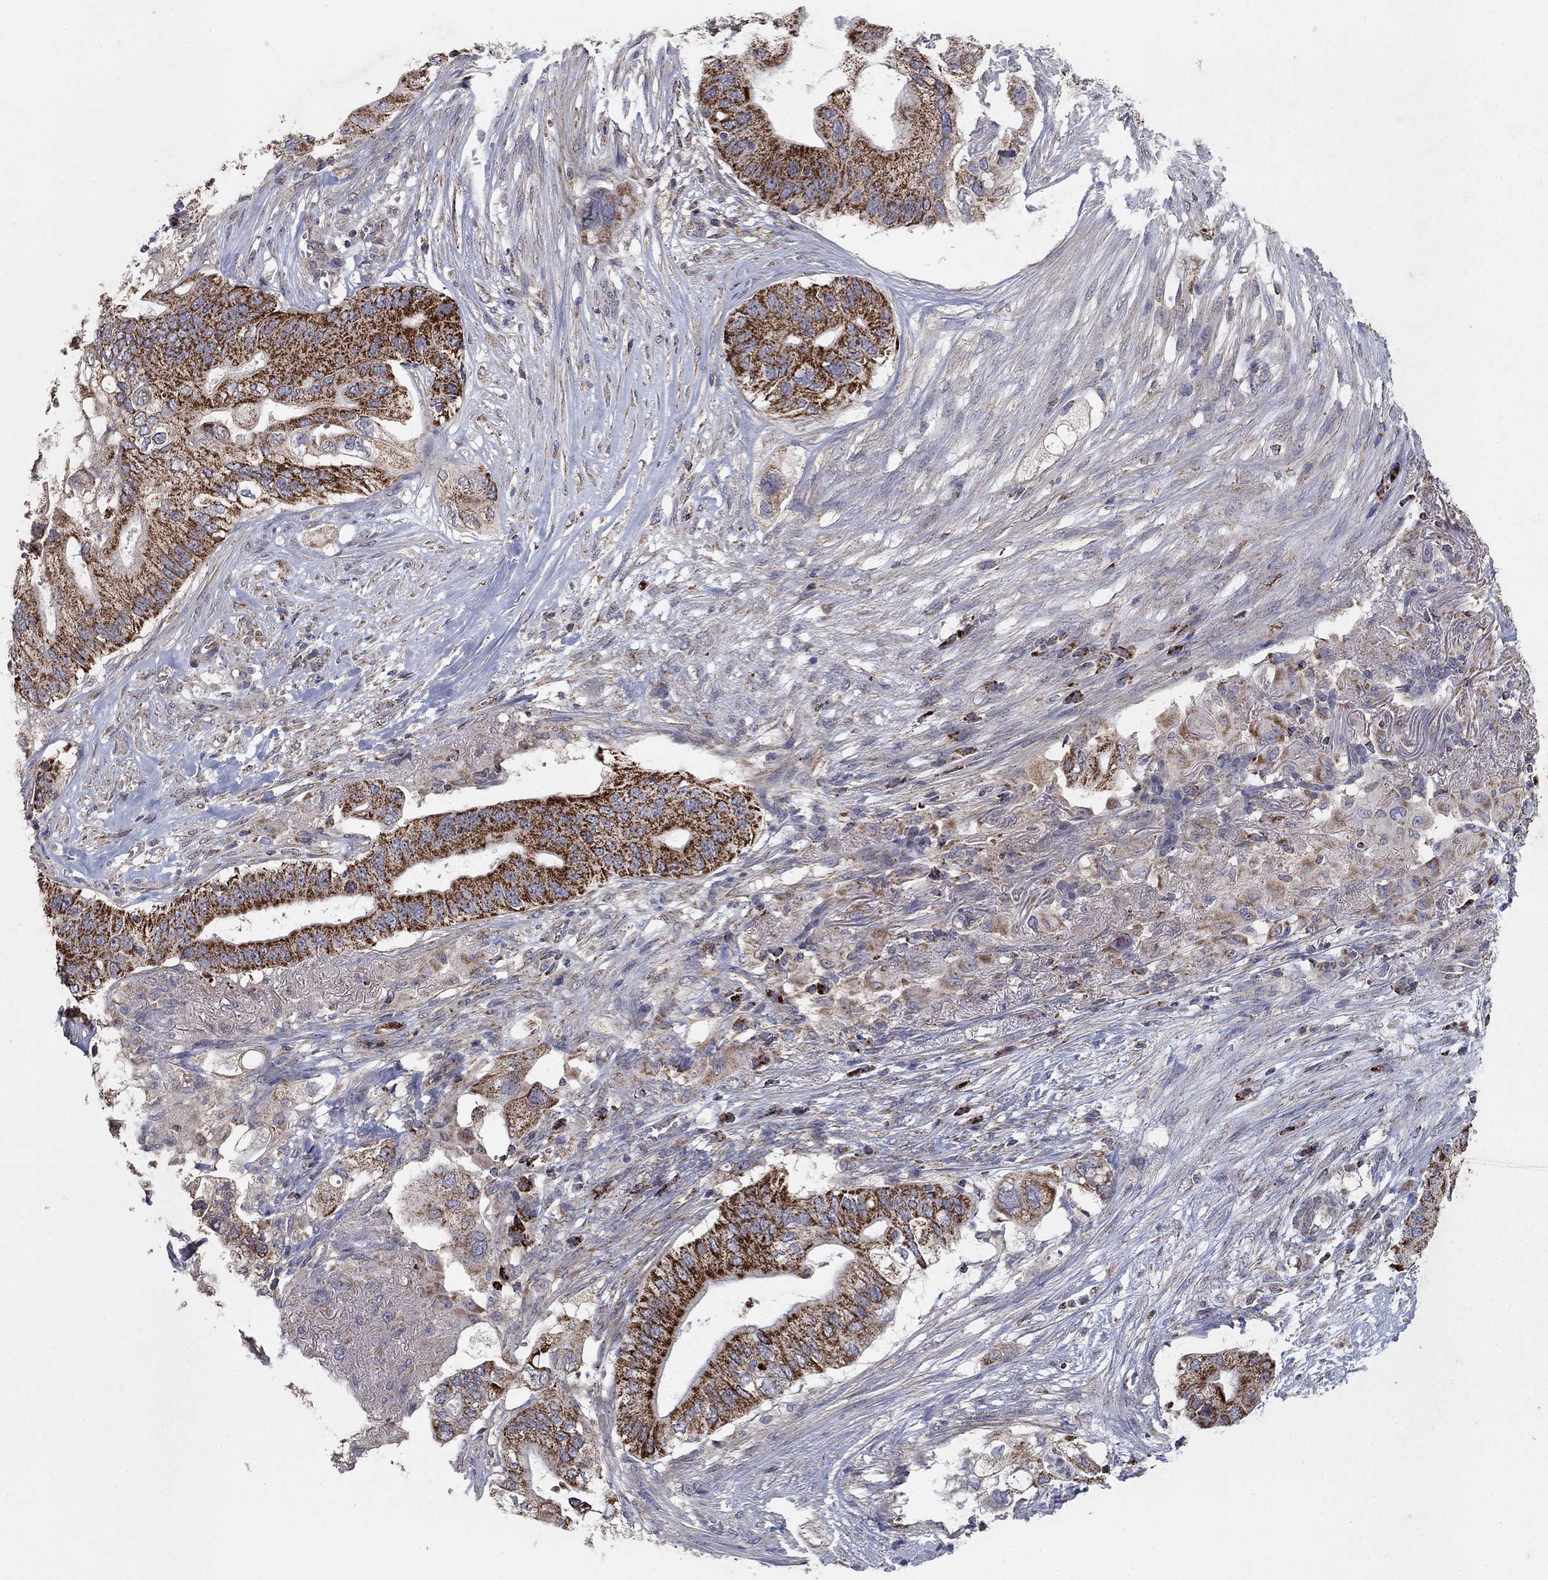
{"staining": {"intensity": "strong", "quantity": "25%-75%", "location": "cytoplasmic/membranous"}, "tissue": "pancreatic cancer", "cell_type": "Tumor cells", "image_type": "cancer", "snomed": [{"axis": "morphology", "description": "Adenocarcinoma, NOS"}, {"axis": "topography", "description": "Pancreas"}], "caption": "IHC (DAB) staining of pancreatic cancer (adenocarcinoma) exhibits strong cytoplasmic/membranous protein expression in approximately 25%-75% of tumor cells. Immunohistochemistry stains the protein of interest in brown and the nuclei are stained blue.", "gene": "GPSM1", "patient": {"sex": "female", "age": 72}}